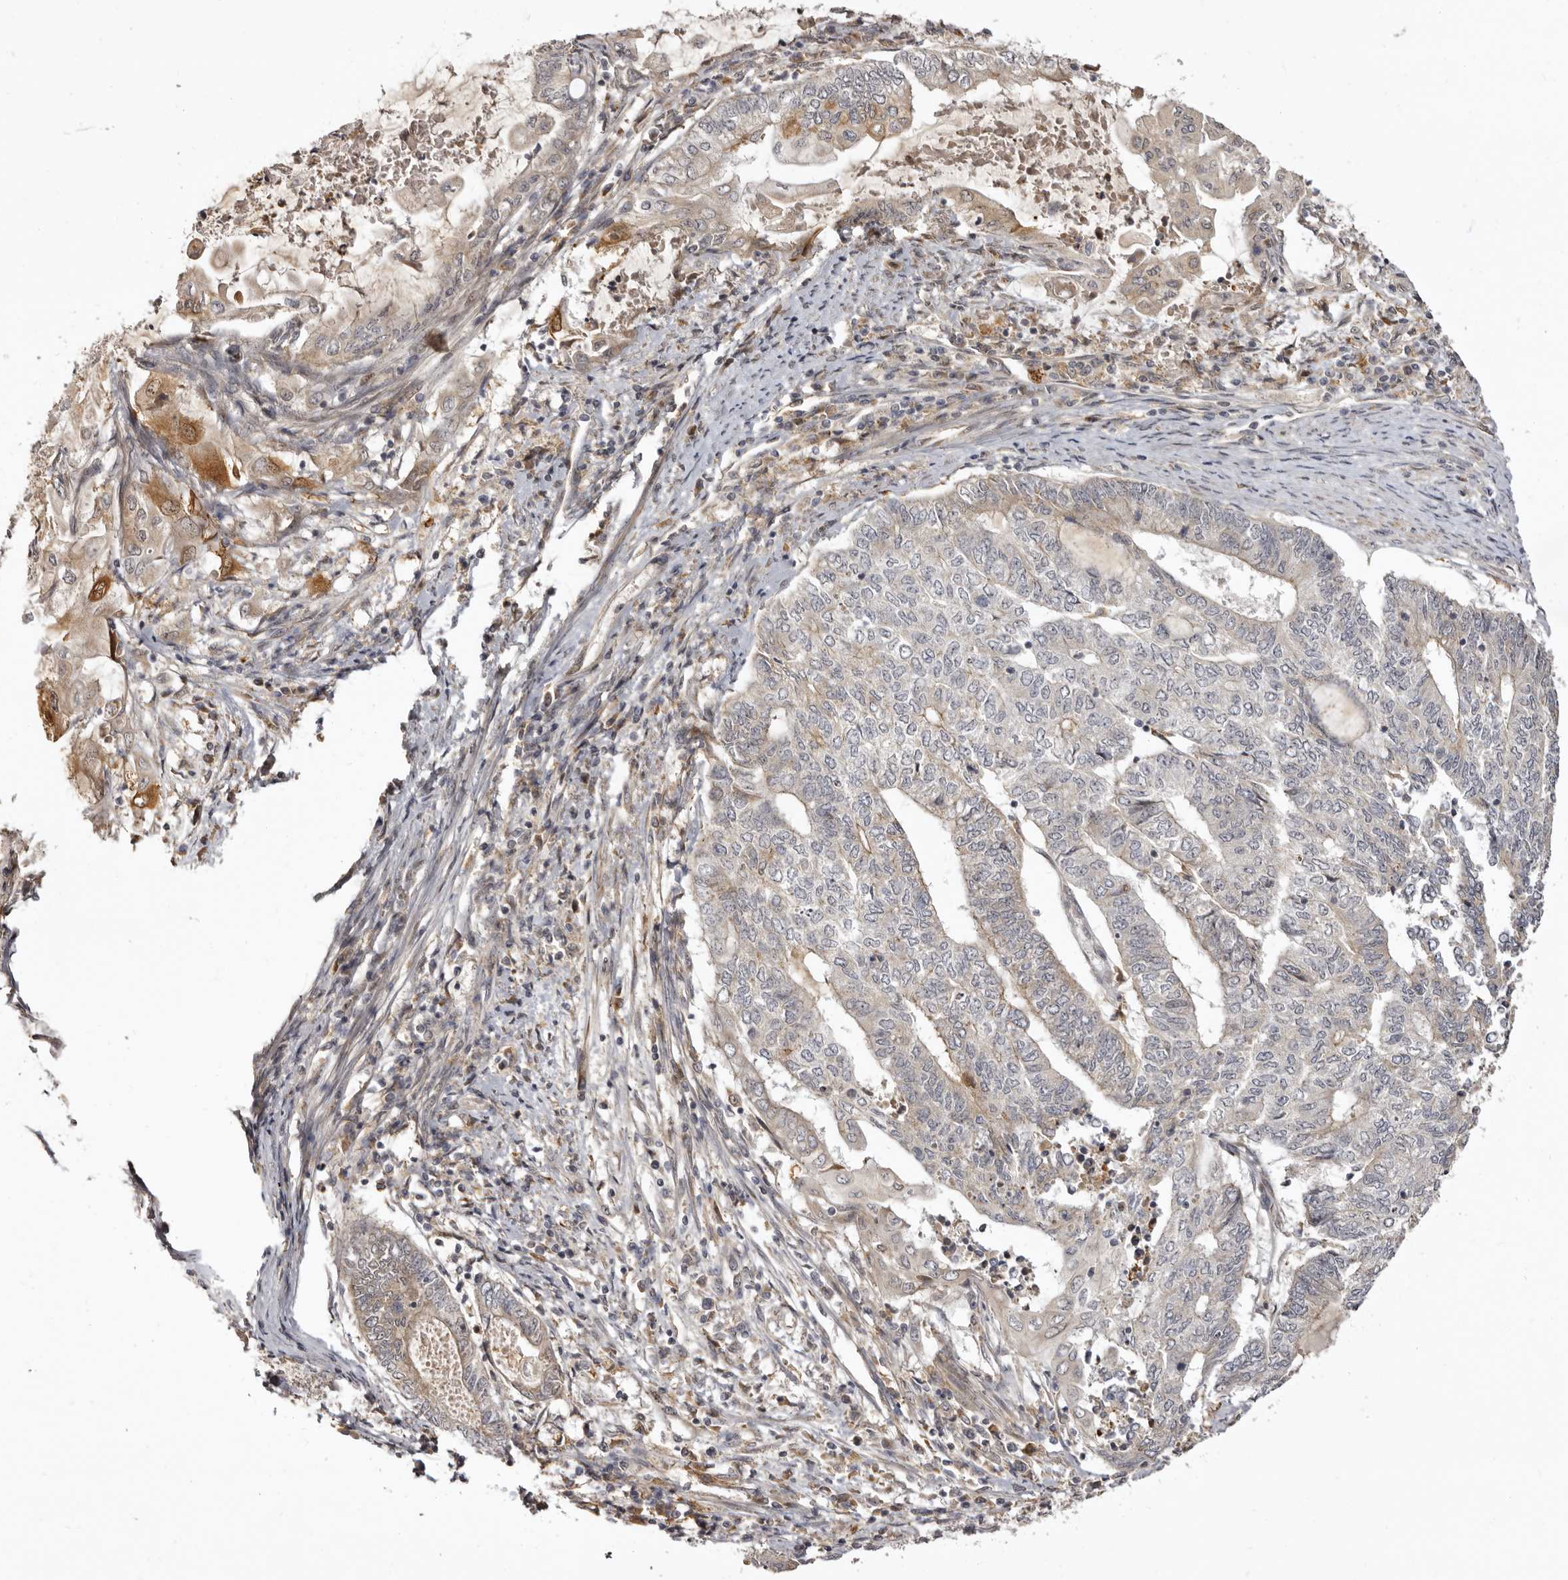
{"staining": {"intensity": "negative", "quantity": "none", "location": "none"}, "tissue": "endometrial cancer", "cell_type": "Tumor cells", "image_type": "cancer", "snomed": [{"axis": "morphology", "description": "Adenocarcinoma, NOS"}, {"axis": "topography", "description": "Uterus"}, {"axis": "topography", "description": "Endometrium"}], "caption": "Immunohistochemical staining of endometrial cancer reveals no significant positivity in tumor cells.", "gene": "ZNF326", "patient": {"sex": "female", "age": 70}}